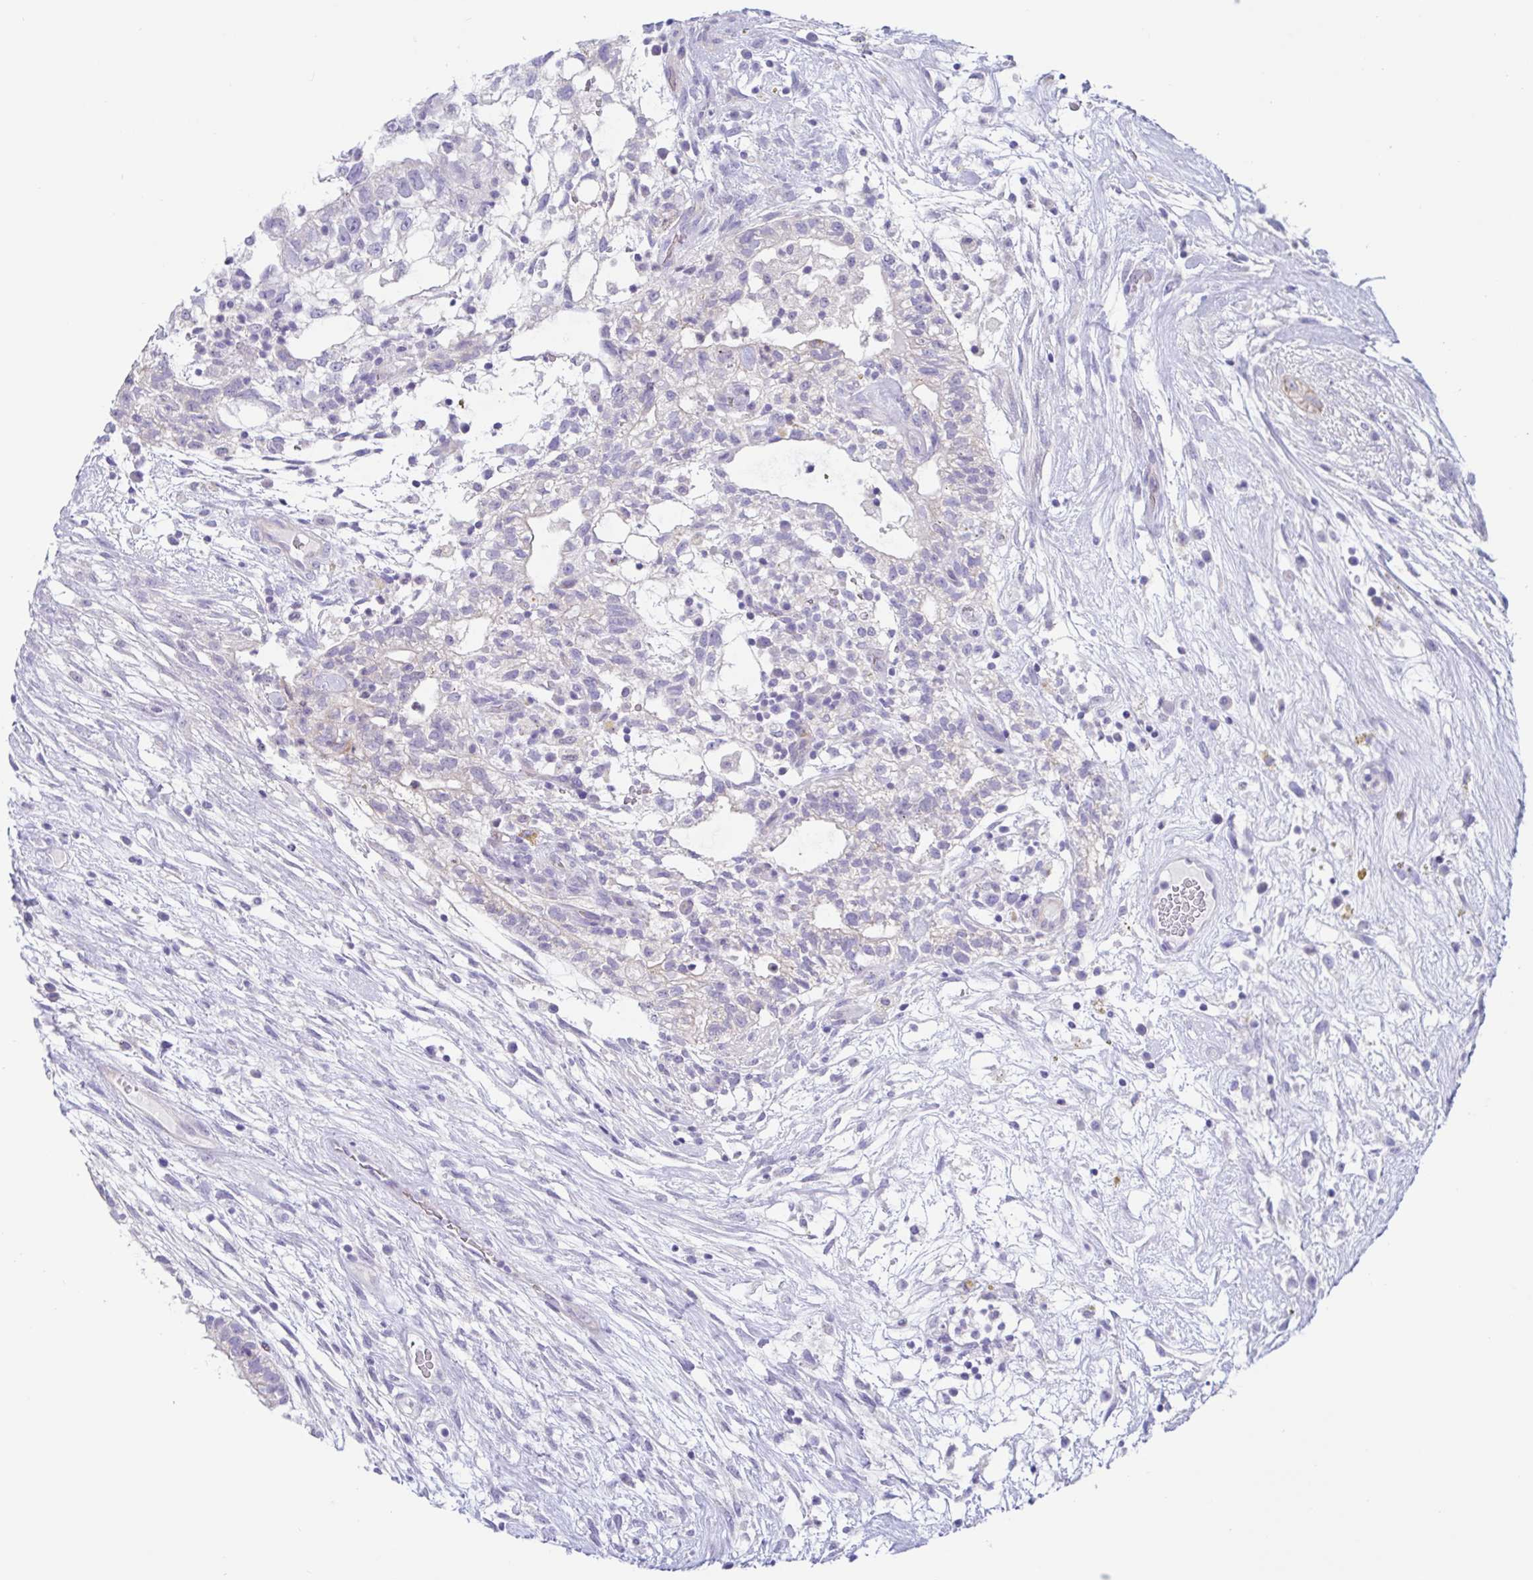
{"staining": {"intensity": "negative", "quantity": "none", "location": "none"}, "tissue": "testis cancer", "cell_type": "Tumor cells", "image_type": "cancer", "snomed": [{"axis": "morphology", "description": "Carcinoma, Embryonal, NOS"}, {"axis": "topography", "description": "Testis"}], "caption": "IHC of human testis embryonal carcinoma shows no expression in tumor cells. (Immunohistochemistry (ihc), brightfield microscopy, high magnification).", "gene": "OR6N2", "patient": {"sex": "male", "age": 32}}